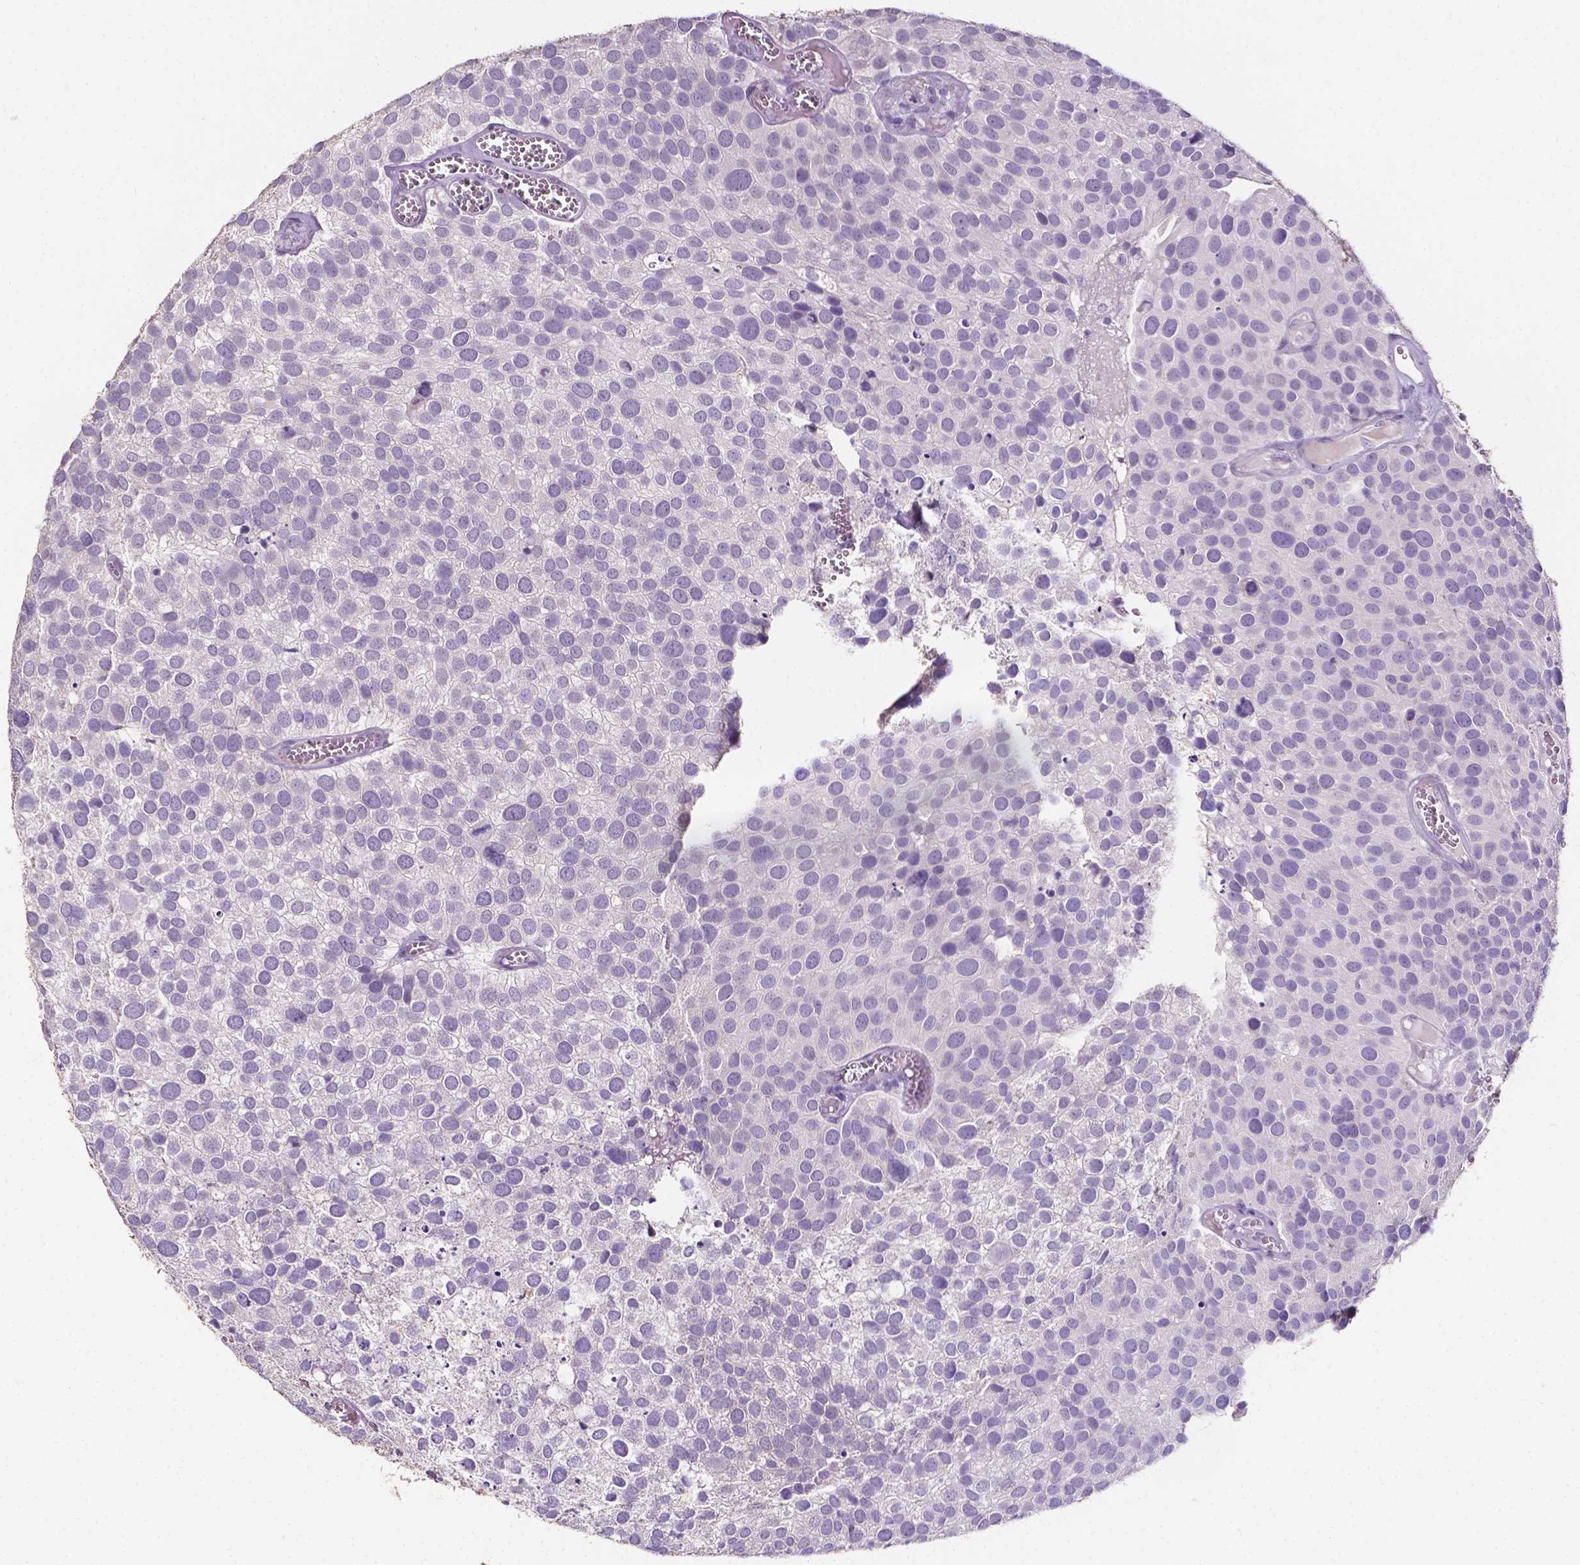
{"staining": {"intensity": "negative", "quantity": "none", "location": "none"}, "tissue": "urothelial cancer", "cell_type": "Tumor cells", "image_type": "cancer", "snomed": [{"axis": "morphology", "description": "Urothelial carcinoma, Low grade"}, {"axis": "topography", "description": "Urinary bladder"}], "caption": "An image of human low-grade urothelial carcinoma is negative for staining in tumor cells. (DAB (3,3'-diaminobenzidine) immunohistochemistry (IHC), high magnification).", "gene": "PSAT1", "patient": {"sex": "female", "age": 69}}